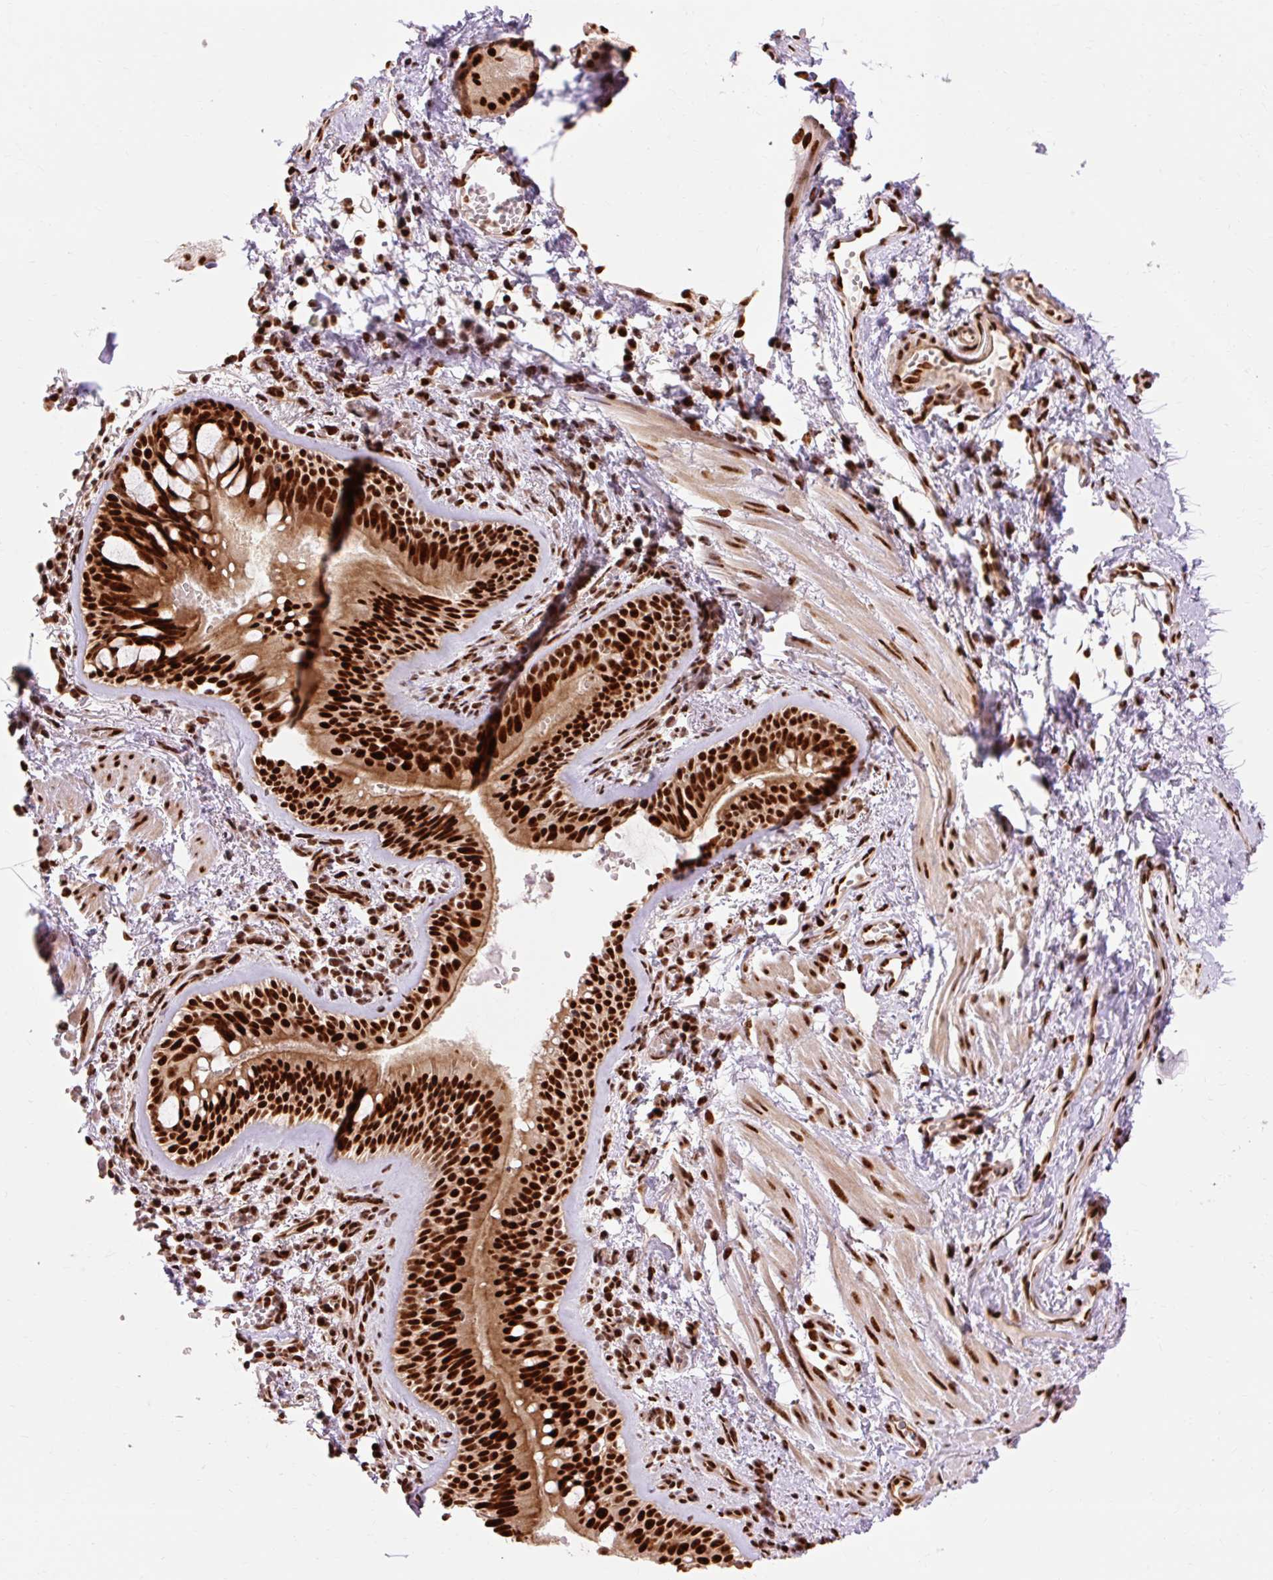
{"staining": {"intensity": "strong", "quantity": ">75%", "location": "cytoplasmic/membranous,nuclear"}, "tissue": "bronchus", "cell_type": "Respiratory epithelial cells", "image_type": "normal", "snomed": [{"axis": "morphology", "description": "Normal tissue, NOS"}, {"axis": "topography", "description": "Cartilage tissue"}, {"axis": "topography", "description": "Bronchus"}], "caption": "The image reveals immunohistochemical staining of unremarkable bronchus. There is strong cytoplasmic/membranous,nuclear staining is identified in about >75% of respiratory epithelial cells.", "gene": "MECOM", "patient": {"sex": "male", "age": 78}}